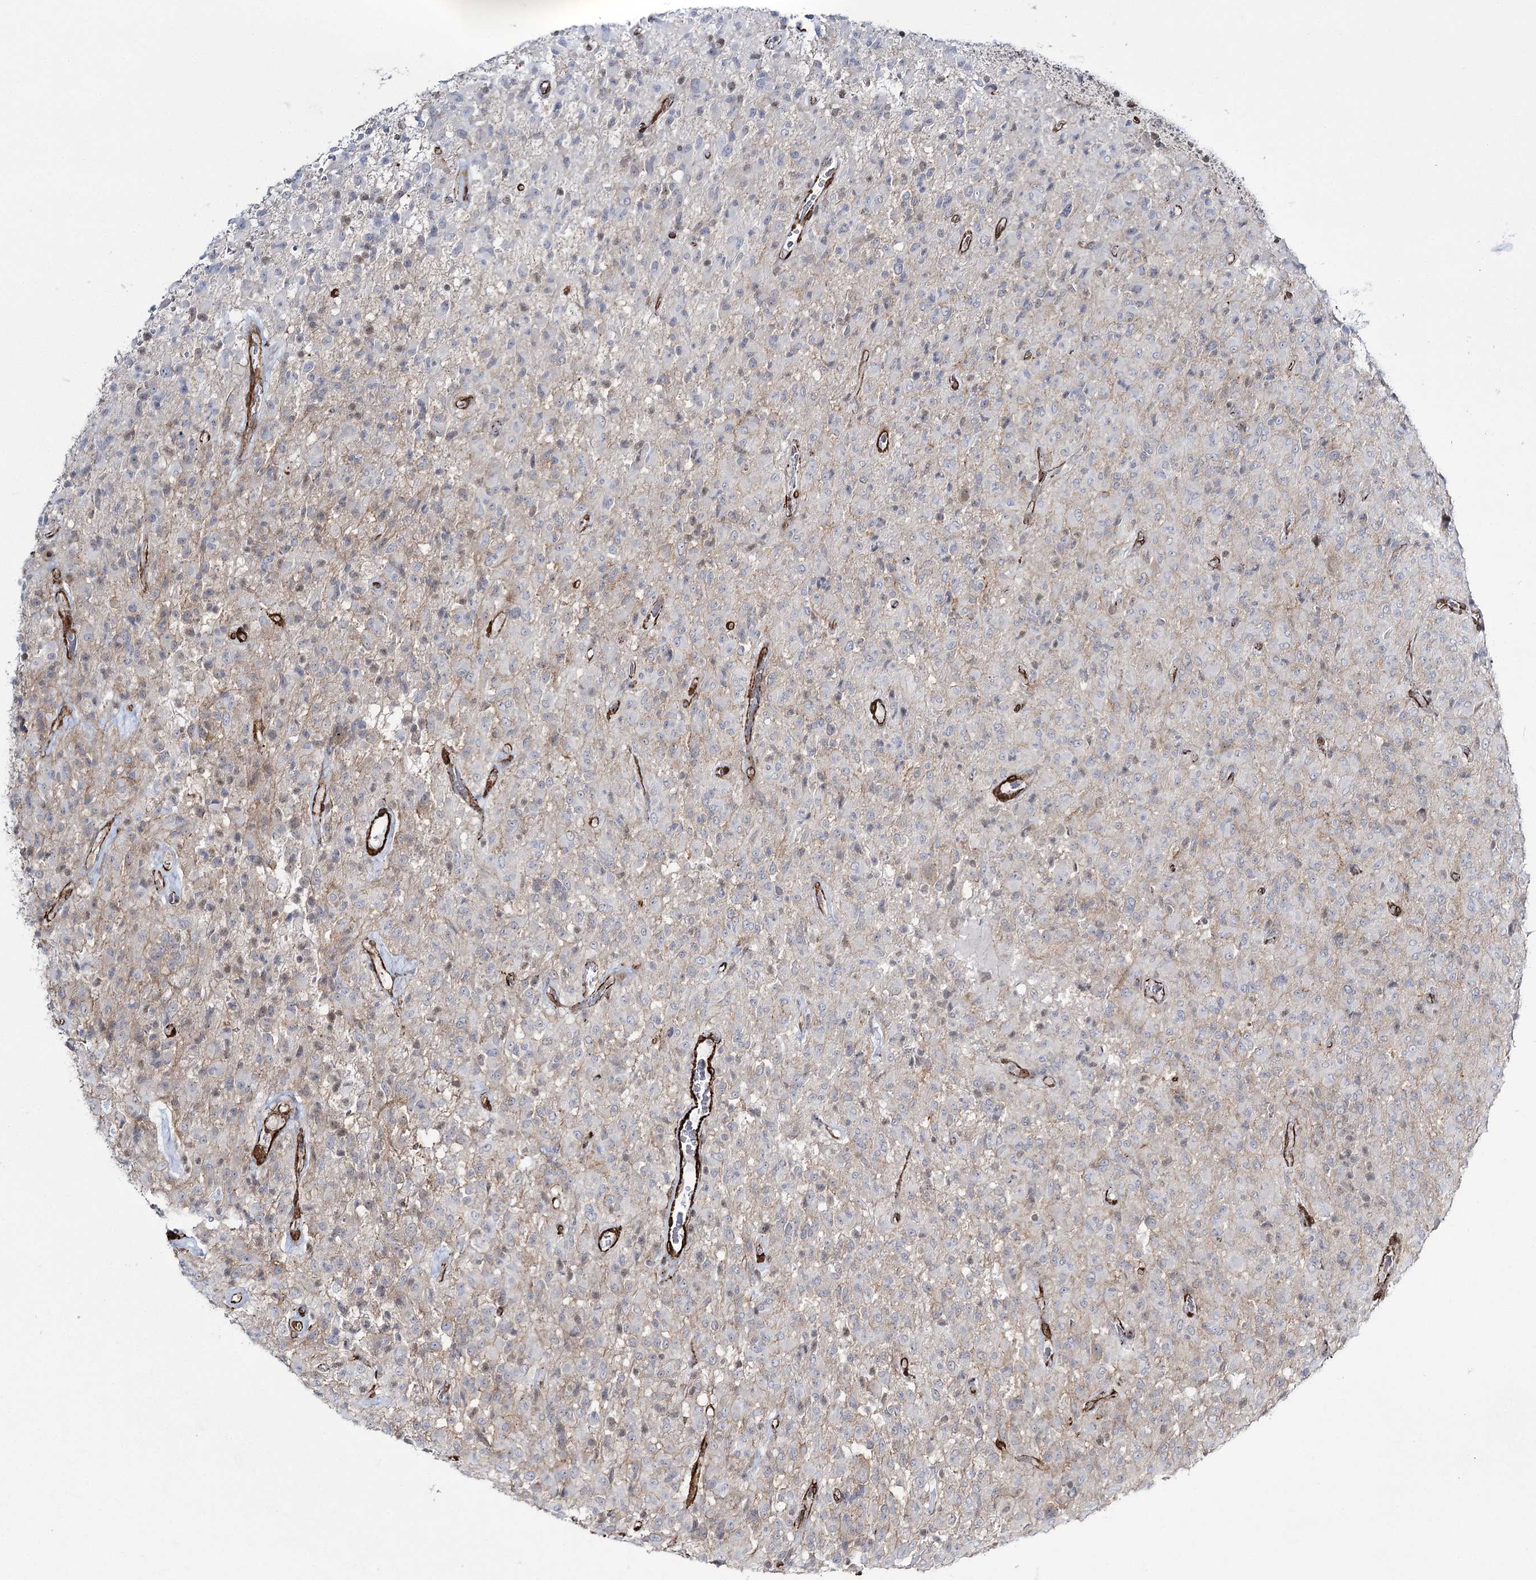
{"staining": {"intensity": "negative", "quantity": "none", "location": "none"}, "tissue": "glioma", "cell_type": "Tumor cells", "image_type": "cancer", "snomed": [{"axis": "morphology", "description": "Glioma, malignant, High grade"}, {"axis": "topography", "description": "Brain"}], "caption": "The IHC histopathology image has no significant staining in tumor cells of malignant glioma (high-grade) tissue.", "gene": "CWF19L1", "patient": {"sex": "female", "age": 57}}